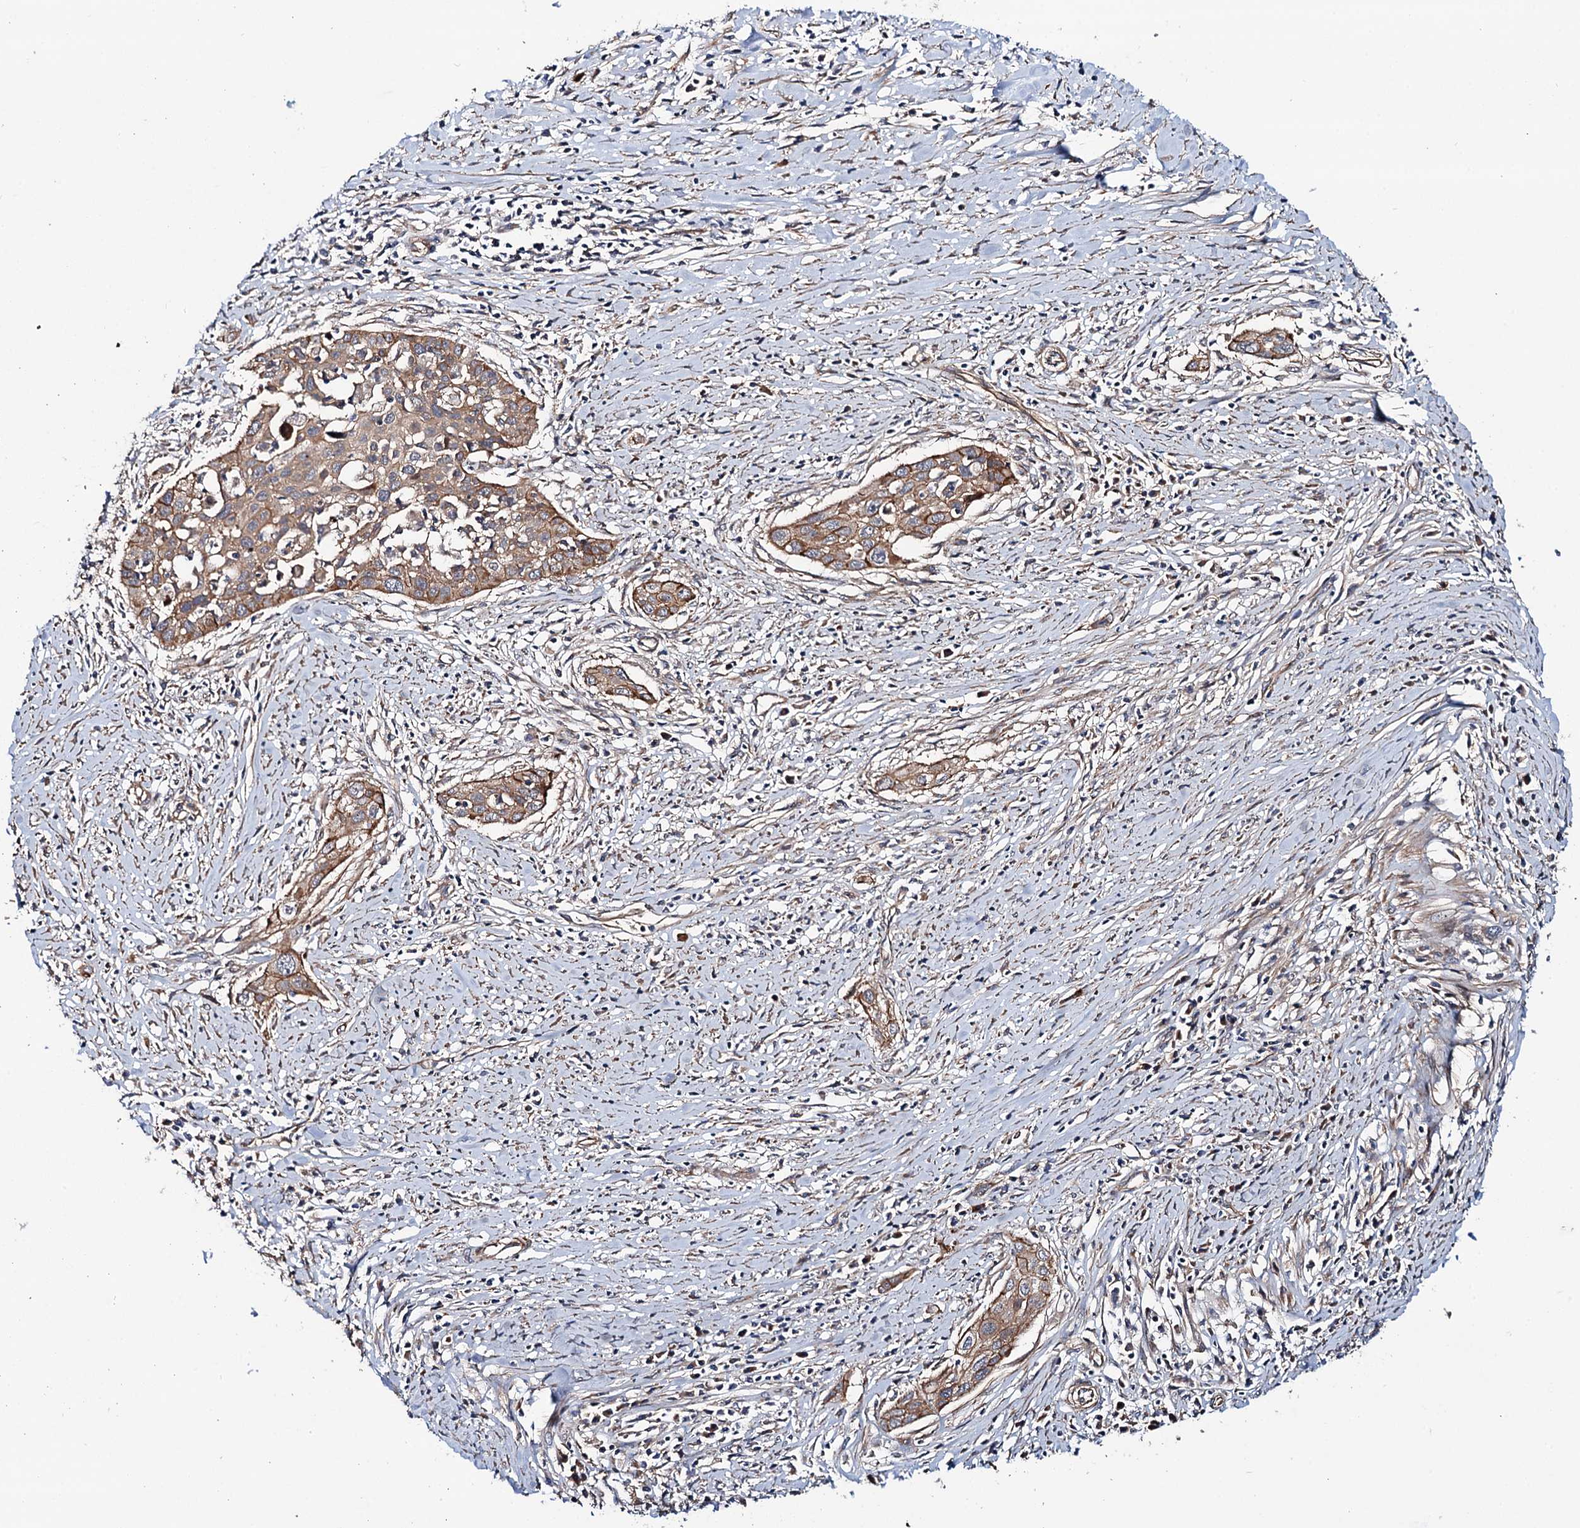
{"staining": {"intensity": "moderate", "quantity": ">75%", "location": "cytoplasmic/membranous"}, "tissue": "cervical cancer", "cell_type": "Tumor cells", "image_type": "cancer", "snomed": [{"axis": "morphology", "description": "Squamous cell carcinoma, NOS"}, {"axis": "topography", "description": "Cervix"}], "caption": "A histopathology image showing moderate cytoplasmic/membranous expression in approximately >75% of tumor cells in squamous cell carcinoma (cervical), as visualized by brown immunohistochemical staining.", "gene": "ADGRG4", "patient": {"sex": "female", "age": 34}}